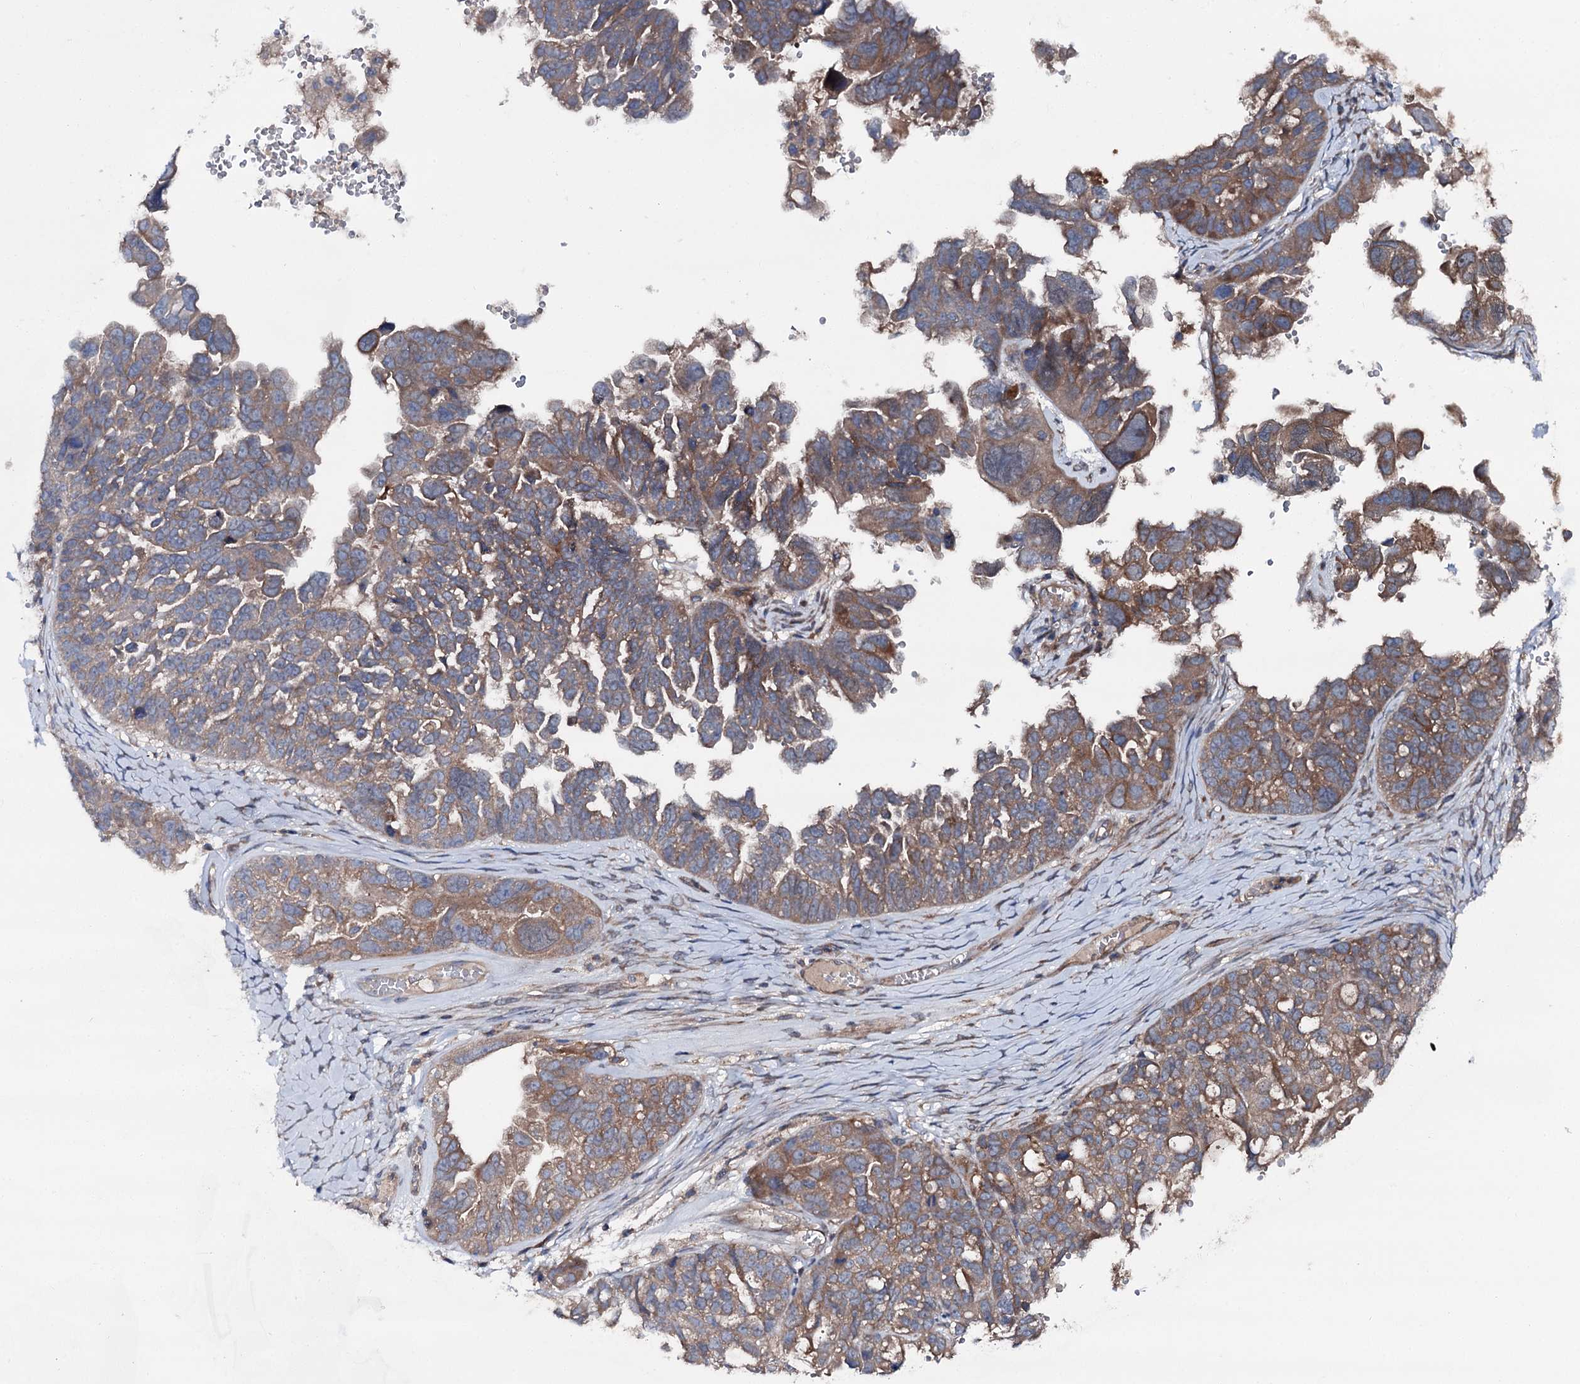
{"staining": {"intensity": "moderate", "quantity": ">75%", "location": "cytoplasmic/membranous"}, "tissue": "ovarian cancer", "cell_type": "Tumor cells", "image_type": "cancer", "snomed": [{"axis": "morphology", "description": "Cystadenocarcinoma, serous, NOS"}, {"axis": "topography", "description": "Ovary"}], "caption": "IHC staining of serous cystadenocarcinoma (ovarian), which demonstrates medium levels of moderate cytoplasmic/membranous staining in about >75% of tumor cells indicating moderate cytoplasmic/membranous protein staining. The staining was performed using DAB (brown) for protein detection and nuclei were counterstained in hematoxylin (blue).", "gene": "SLC22A25", "patient": {"sex": "female", "age": 79}}